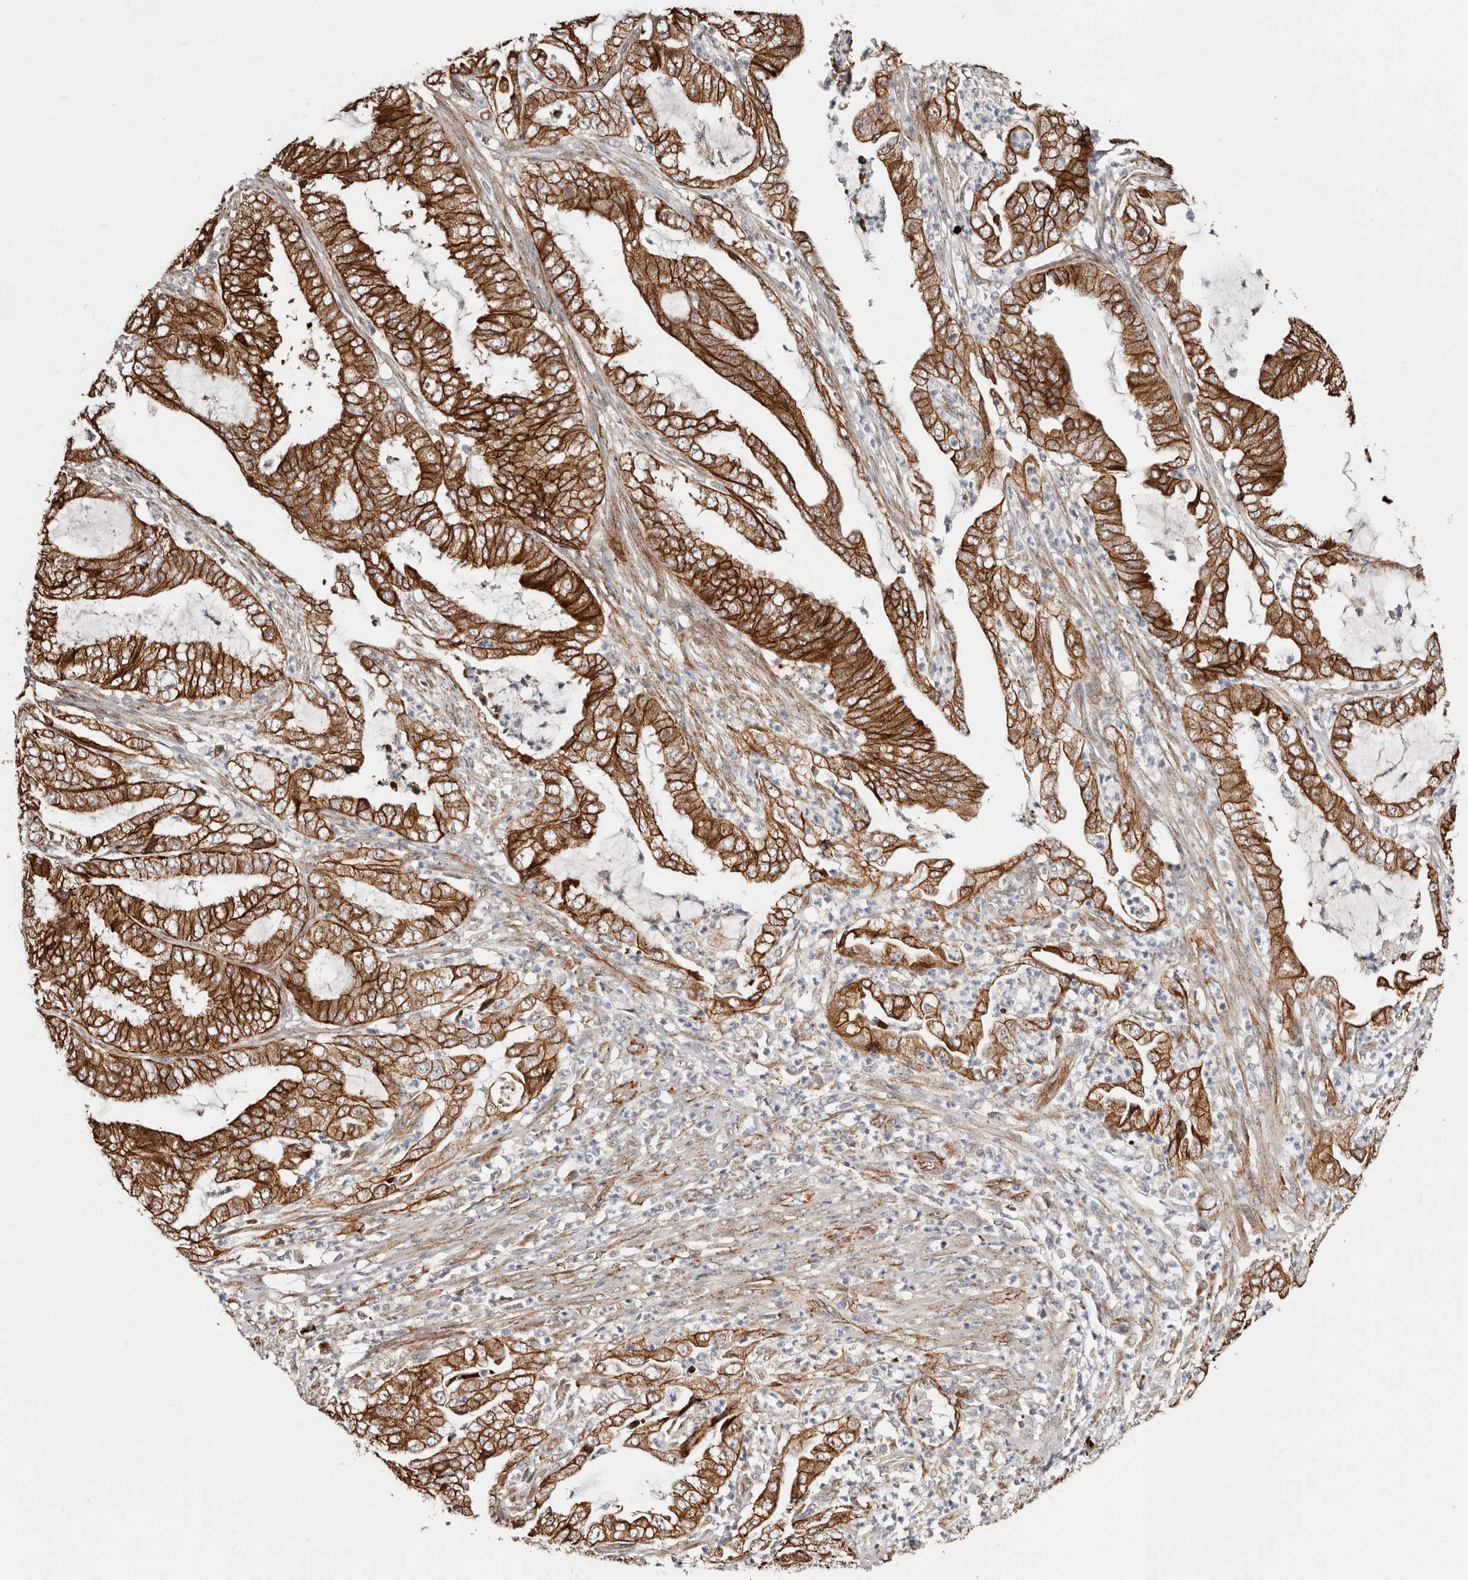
{"staining": {"intensity": "strong", "quantity": ">75%", "location": "cytoplasmic/membranous"}, "tissue": "endometrial cancer", "cell_type": "Tumor cells", "image_type": "cancer", "snomed": [{"axis": "morphology", "description": "Adenocarcinoma, NOS"}, {"axis": "topography", "description": "Endometrium"}], "caption": "Immunohistochemical staining of human endometrial cancer demonstrates strong cytoplasmic/membranous protein positivity in approximately >75% of tumor cells.", "gene": "CTNNB1", "patient": {"sex": "female", "age": 51}}